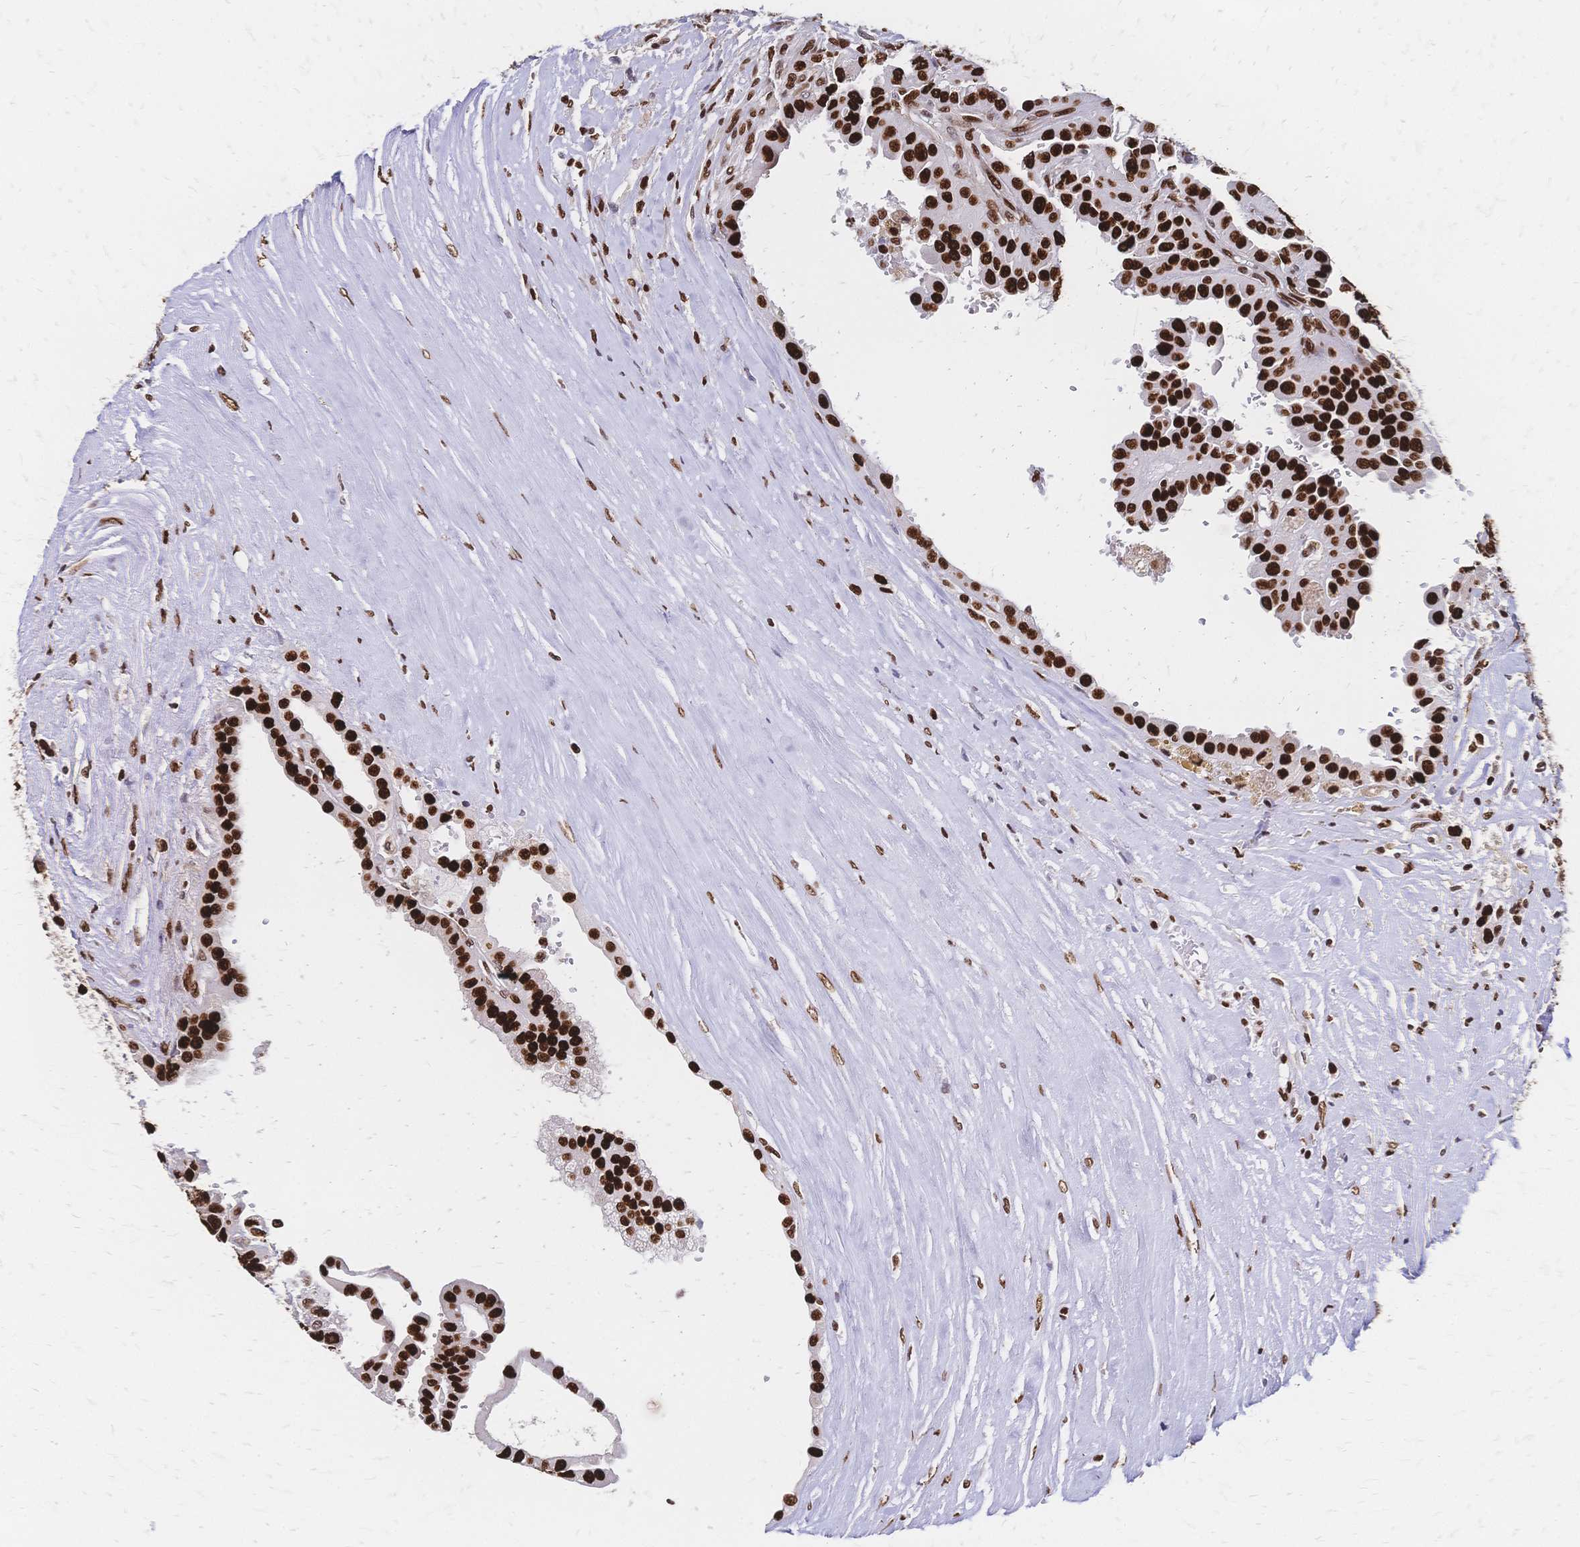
{"staining": {"intensity": "strong", "quantity": ">75%", "location": "nuclear"}, "tissue": "renal cancer", "cell_type": "Tumor cells", "image_type": "cancer", "snomed": [{"axis": "morphology", "description": "Adenocarcinoma, NOS"}, {"axis": "topography", "description": "Kidney"}], "caption": "Adenocarcinoma (renal) was stained to show a protein in brown. There is high levels of strong nuclear staining in approximately >75% of tumor cells.", "gene": "HDGF", "patient": {"sex": "male", "age": 58}}